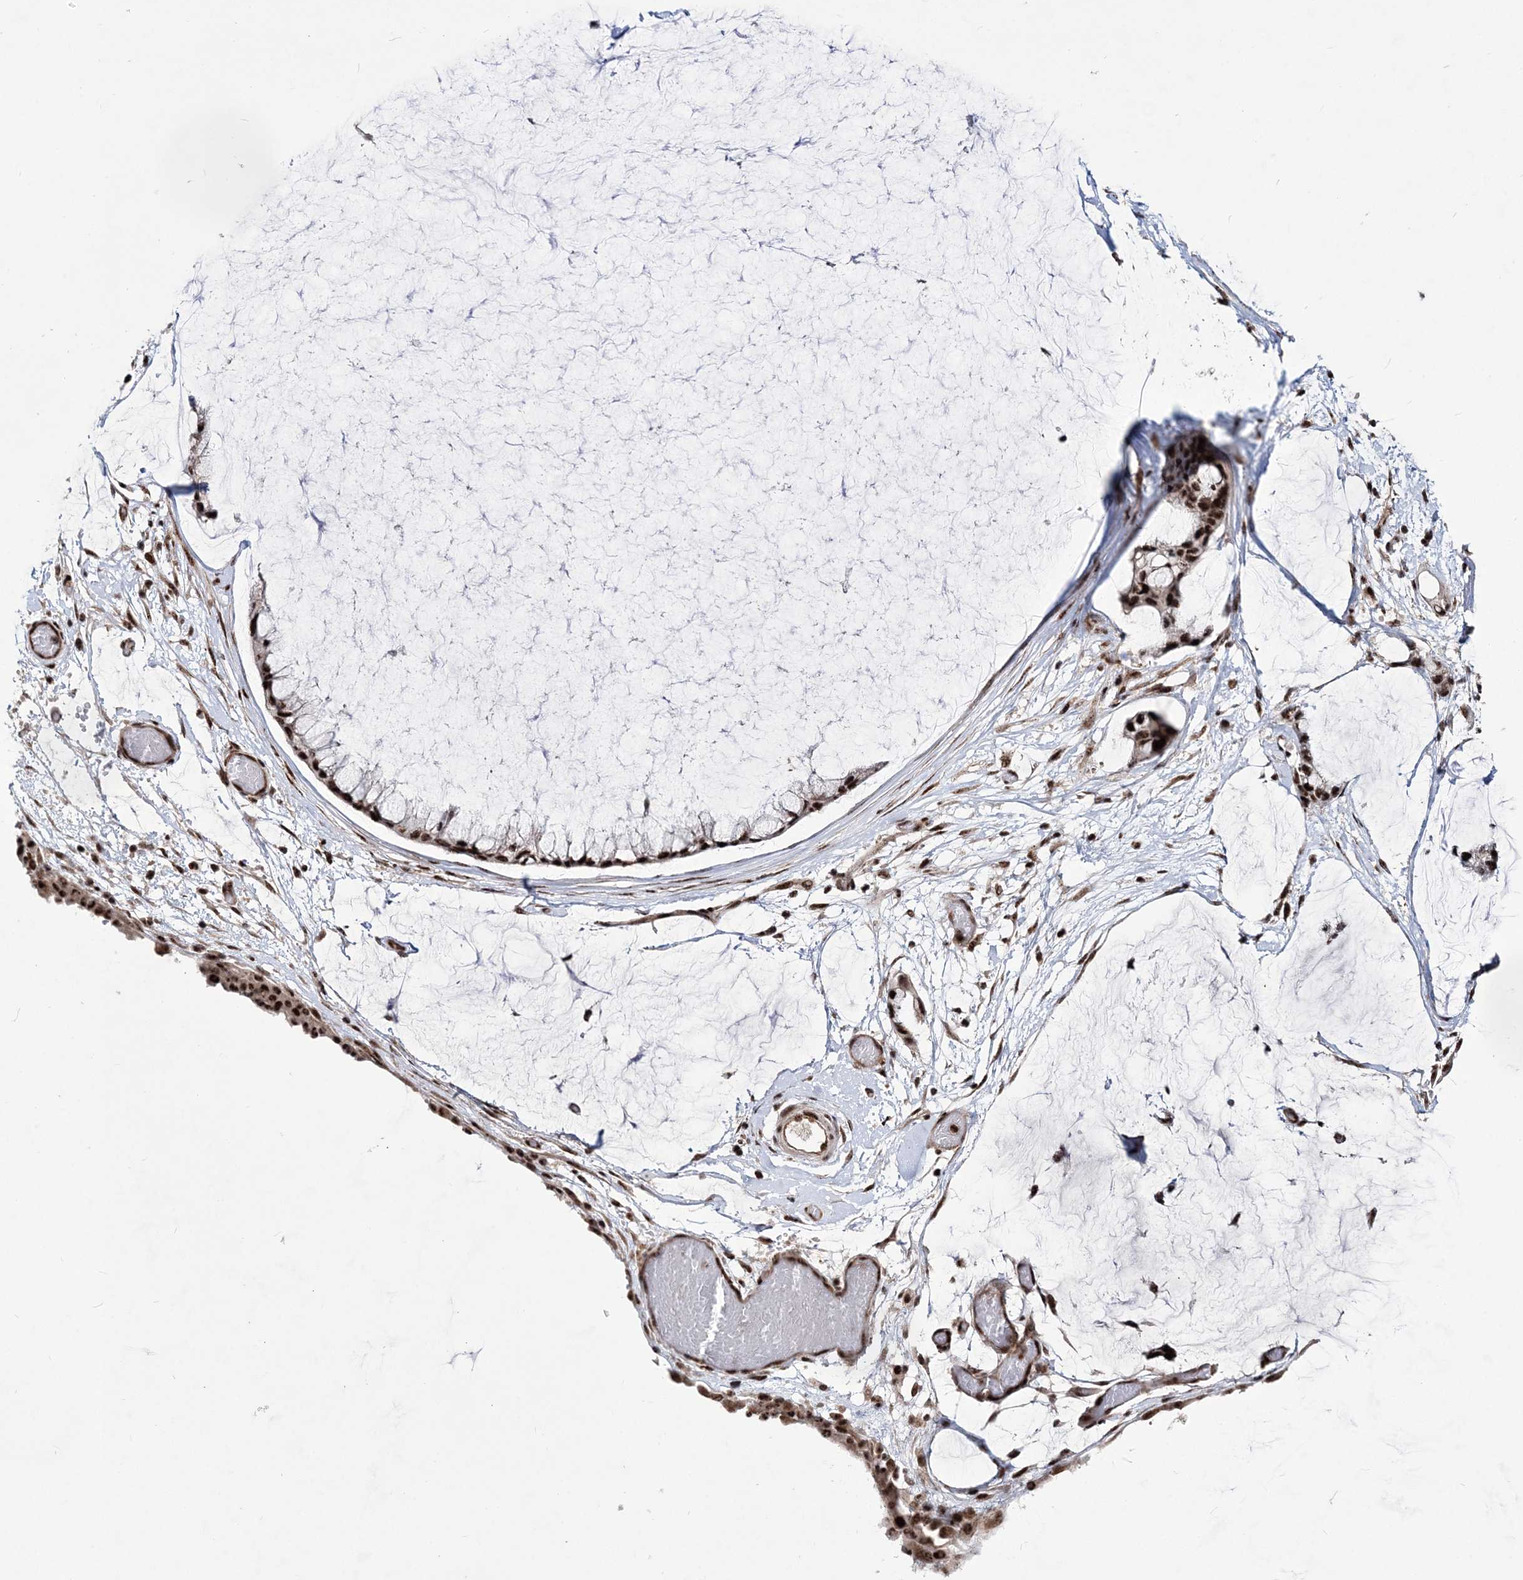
{"staining": {"intensity": "strong", "quantity": ">75%", "location": "nuclear"}, "tissue": "ovarian cancer", "cell_type": "Tumor cells", "image_type": "cancer", "snomed": [{"axis": "morphology", "description": "Cystadenocarcinoma, mucinous, NOS"}, {"axis": "topography", "description": "Ovary"}], "caption": "Protein staining of ovarian mucinous cystadenocarcinoma tissue displays strong nuclear staining in approximately >75% of tumor cells.", "gene": "TATDN2", "patient": {"sex": "female", "age": 39}}